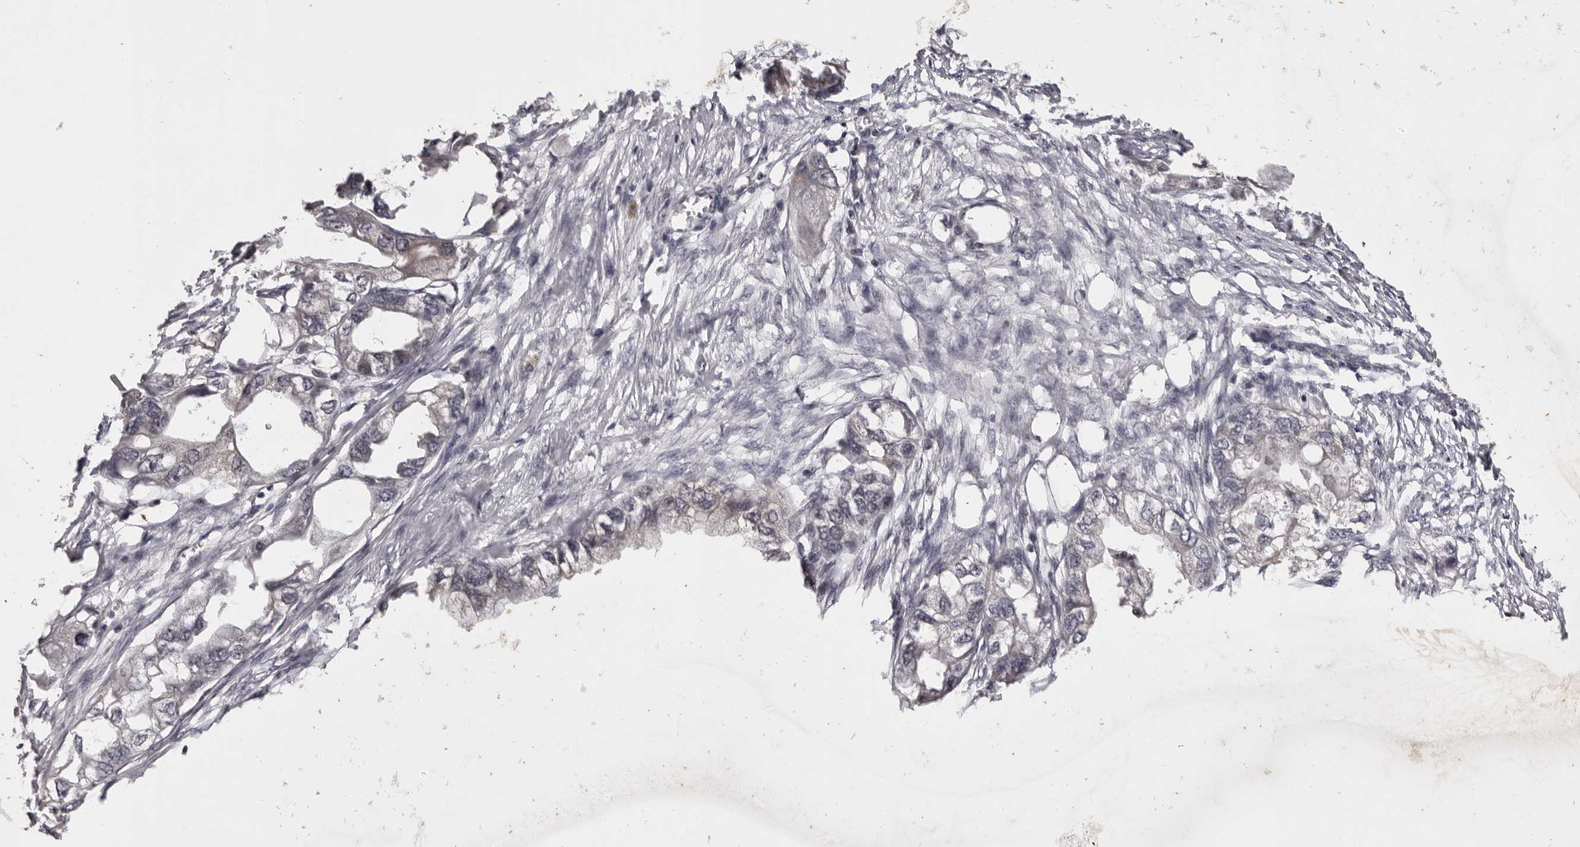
{"staining": {"intensity": "negative", "quantity": "none", "location": "none"}, "tissue": "endometrial cancer", "cell_type": "Tumor cells", "image_type": "cancer", "snomed": [{"axis": "morphology", "description": "Adenocarcinoma, NOS"}, {"axis": "morphology", "description": "Adenocarcinoma, metastatic, NOS"}, {"axis": "topography", "description": "Adipose tissue"}, {"axis": "topography", "description": "Endometrium"}], "caption": "An image of endometrial cancer (metastatic adenocarcinoma) stained for a protein shows no brown staining in tumor cells.", "gene": "TBX5", "patient": {"sex": "female", "age": 67}}